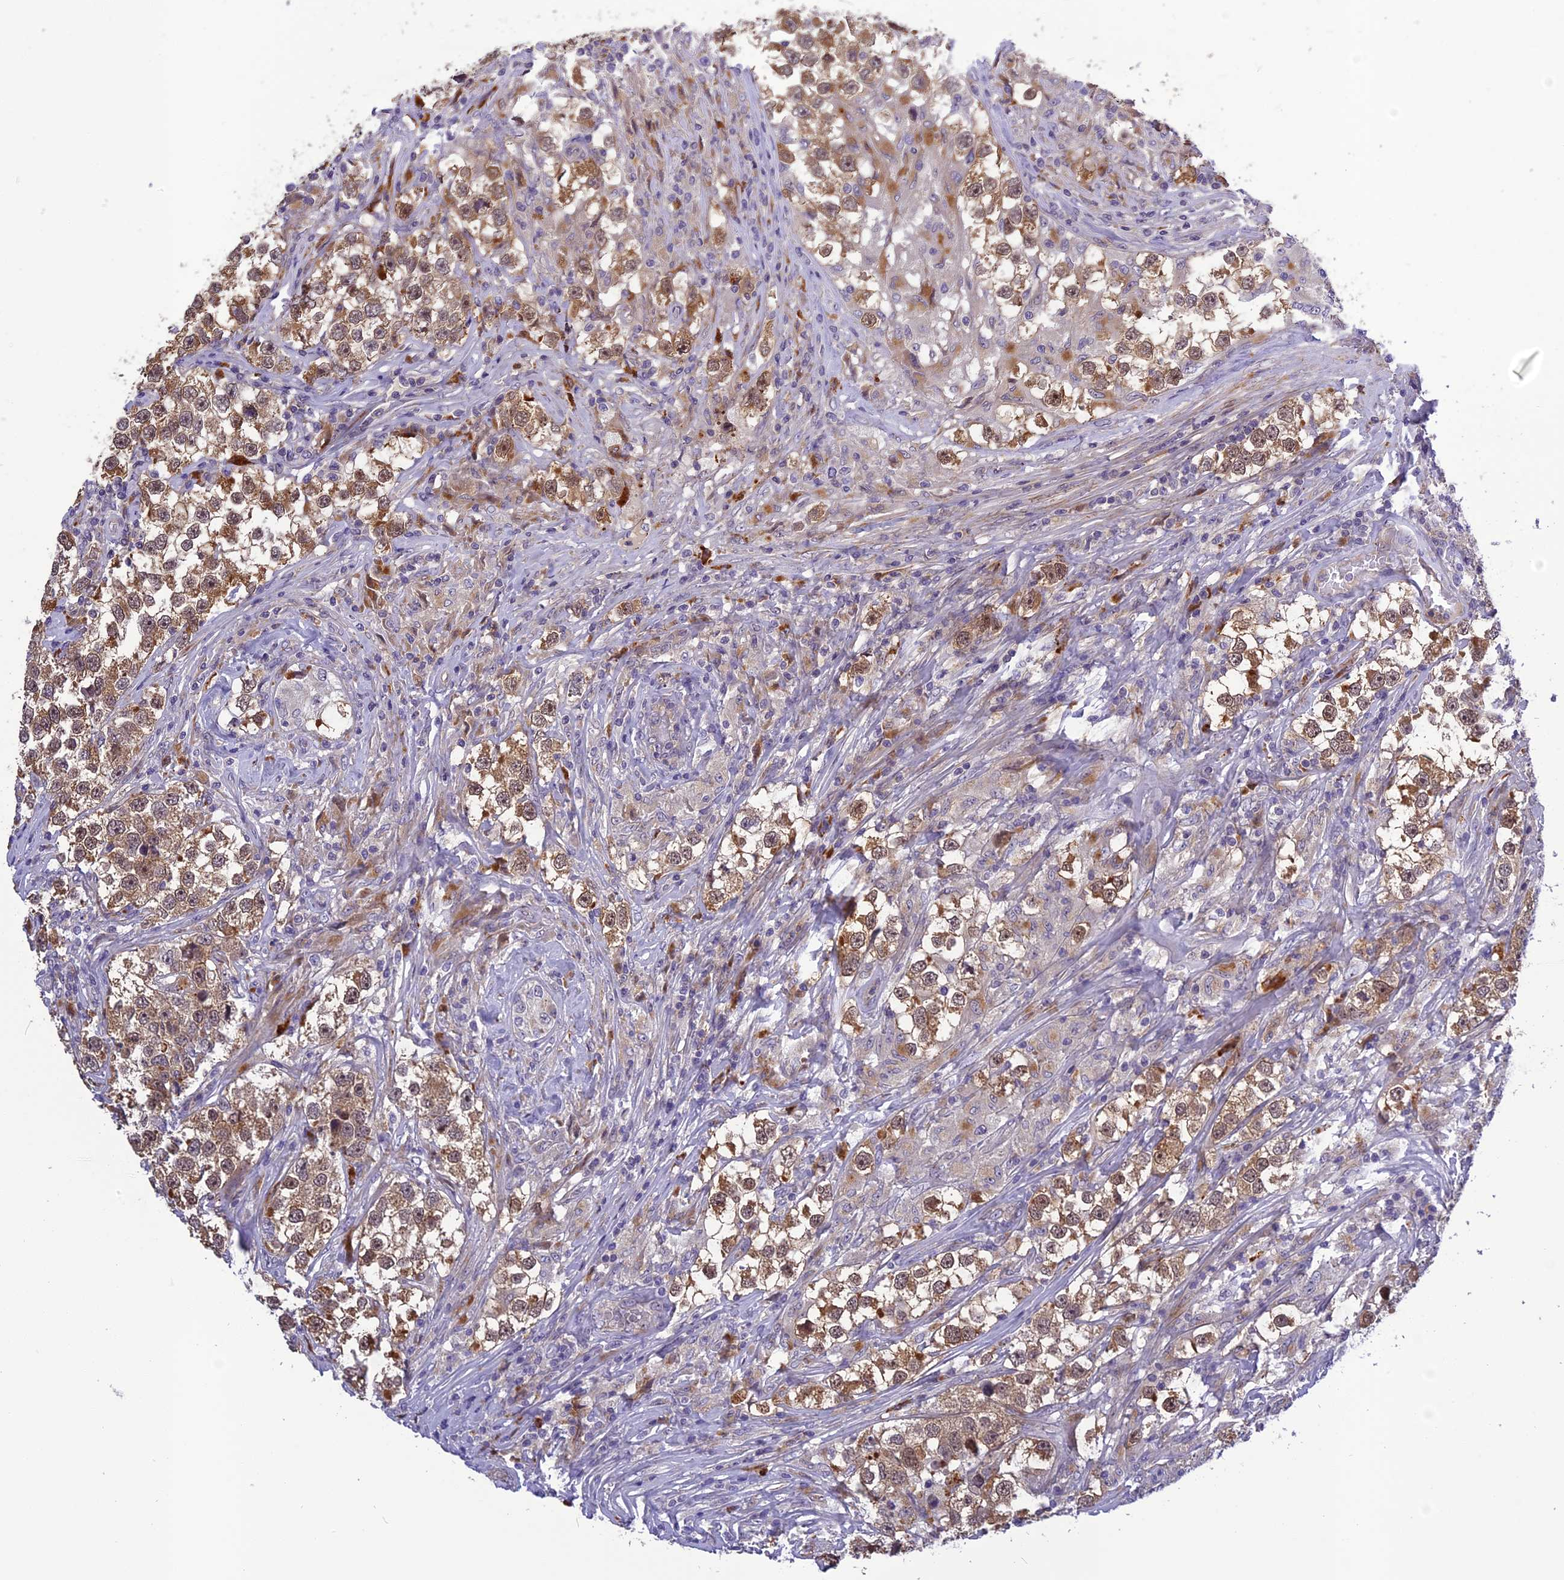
{"staining": {"intensity": "moderate", "quantity": ">75%", "location": "cytoplasmic/membranous"}, "tissue": "testis cancer", "cell_type": "Tumor cells", "image_type": "cancer", "snomed": [{"axis": "morphology", "description": "Seminoma, NOS"}, {"axis": "topography", "description": "Testis"}], "caption": "This is a micrograph of IHC staining of testis seminoma, which shows moderate positivity in the cytoplasmic/membranous of tumor cells.", "gene": "FNIP2", "patient": {"sex": "male", "age": 46}}